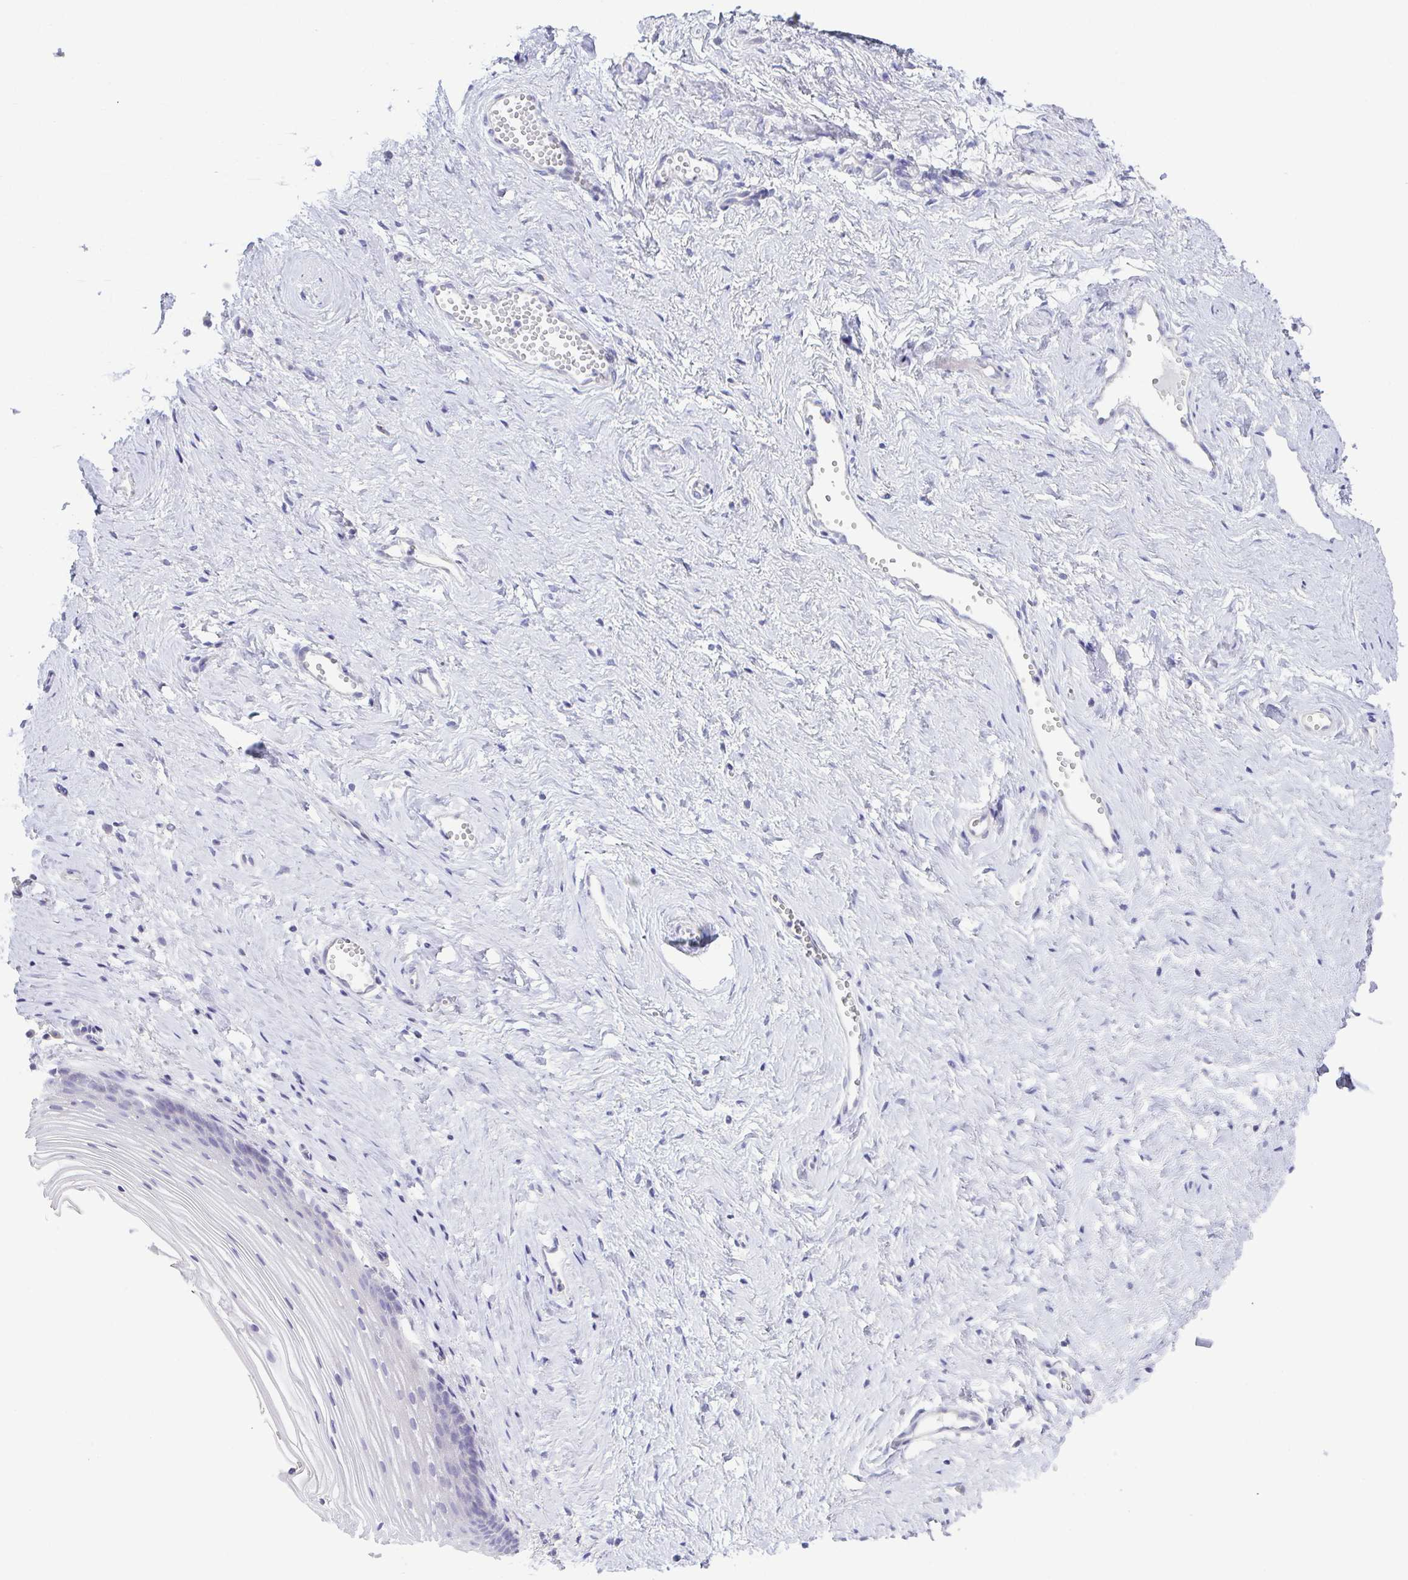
{"staining": {"intensity": "weak", "quantity": "<25%", "location": "cytoplasmic/membranous"}, "tissue": "vagina", "cell_type": "Squamous epithelial cells", "image_type": "normal", "snomed": [{"axis": "morphology", "description": "Normal tissue, NOS"}, {"axis": "topography", "description": "Vagina"}], "caption": "High power microscopy photomicrograph of an IHC photomicrograph of normal vagina, revealing no significant staining in squamous epithelial cells.", "gene": "PKDREJ", "patient": {"sex": "female", "age": 56}}